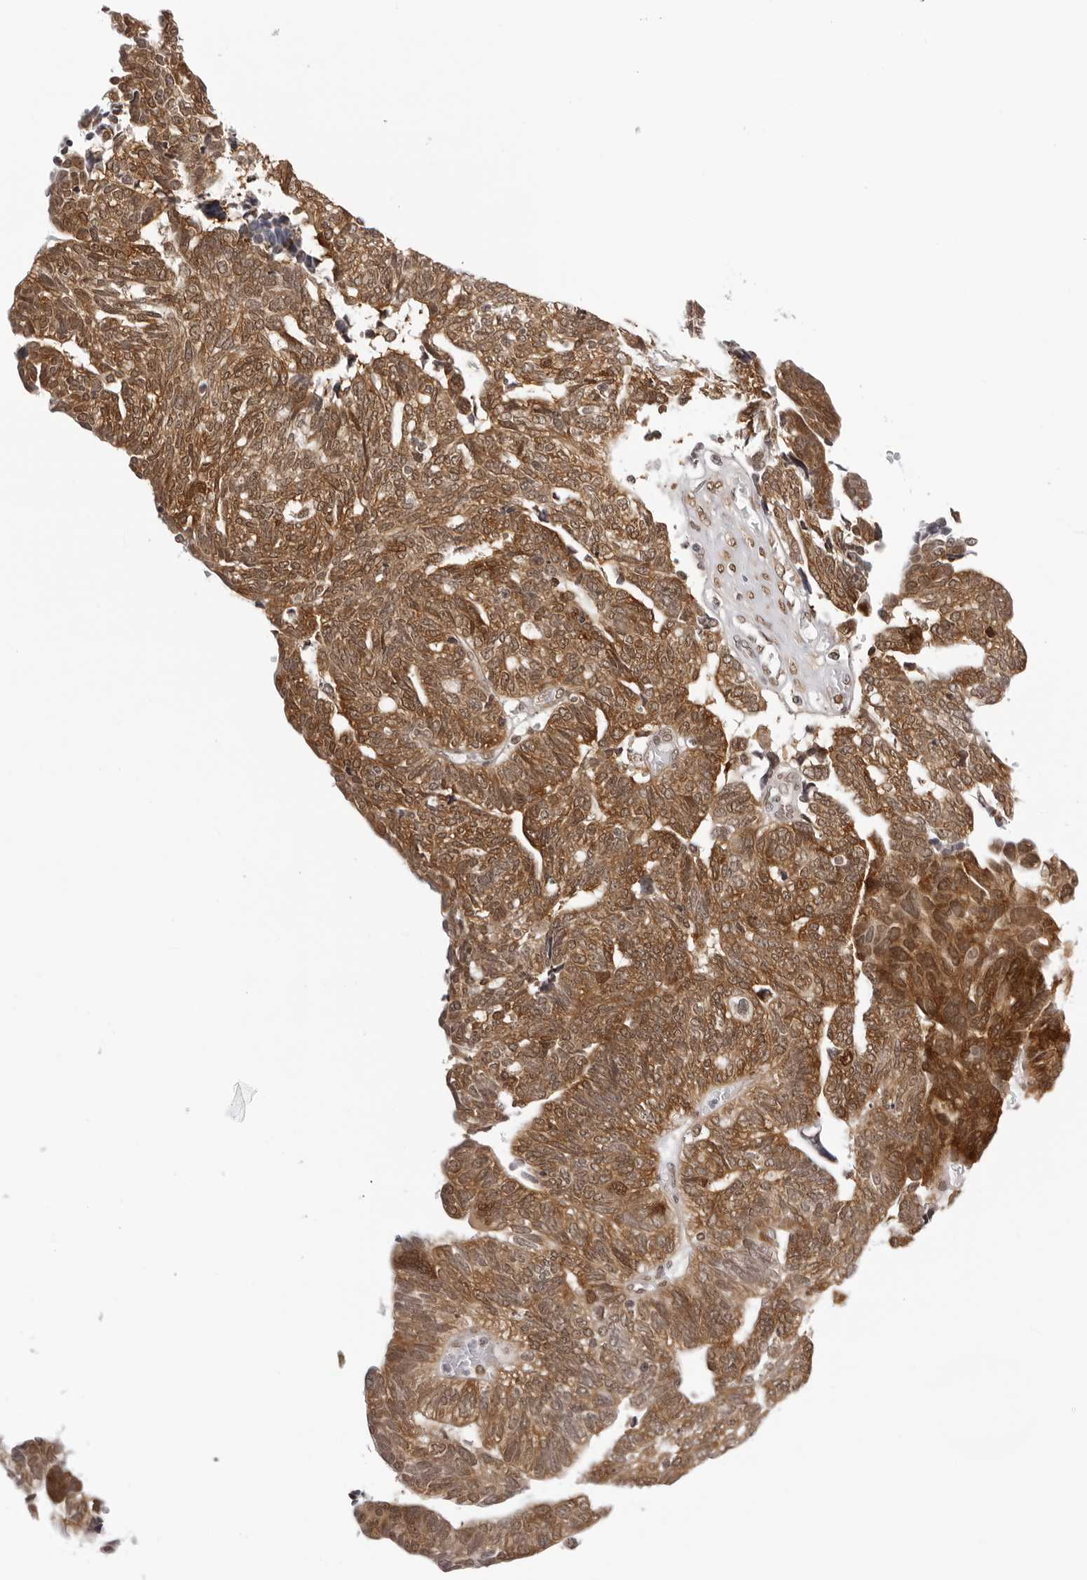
{"staining": {"intensity": "moderate", "quantity": ">75%", "location": "cytoplasmic/membranous,nuclear"}, "tissue": "ovarian cancer", "cell_type": "Tumor cells", "image_type": "cancer", "snomed": [{"axis": "morphology", "description": "Cystadenocarcinoma, serous, NOS"}, {"axis": "topography", "description": "Ovary"}], "caption": "Immunohistochemical staining of ovarian cancer (serous cystadenocarcinoma) reveals medium levels of moderate cytoplasmic/membranous and nuclear protein staining in about >75% of tumor cells.", "gene": "WDR77", "patient": {"sex": "female", "age": 79}}